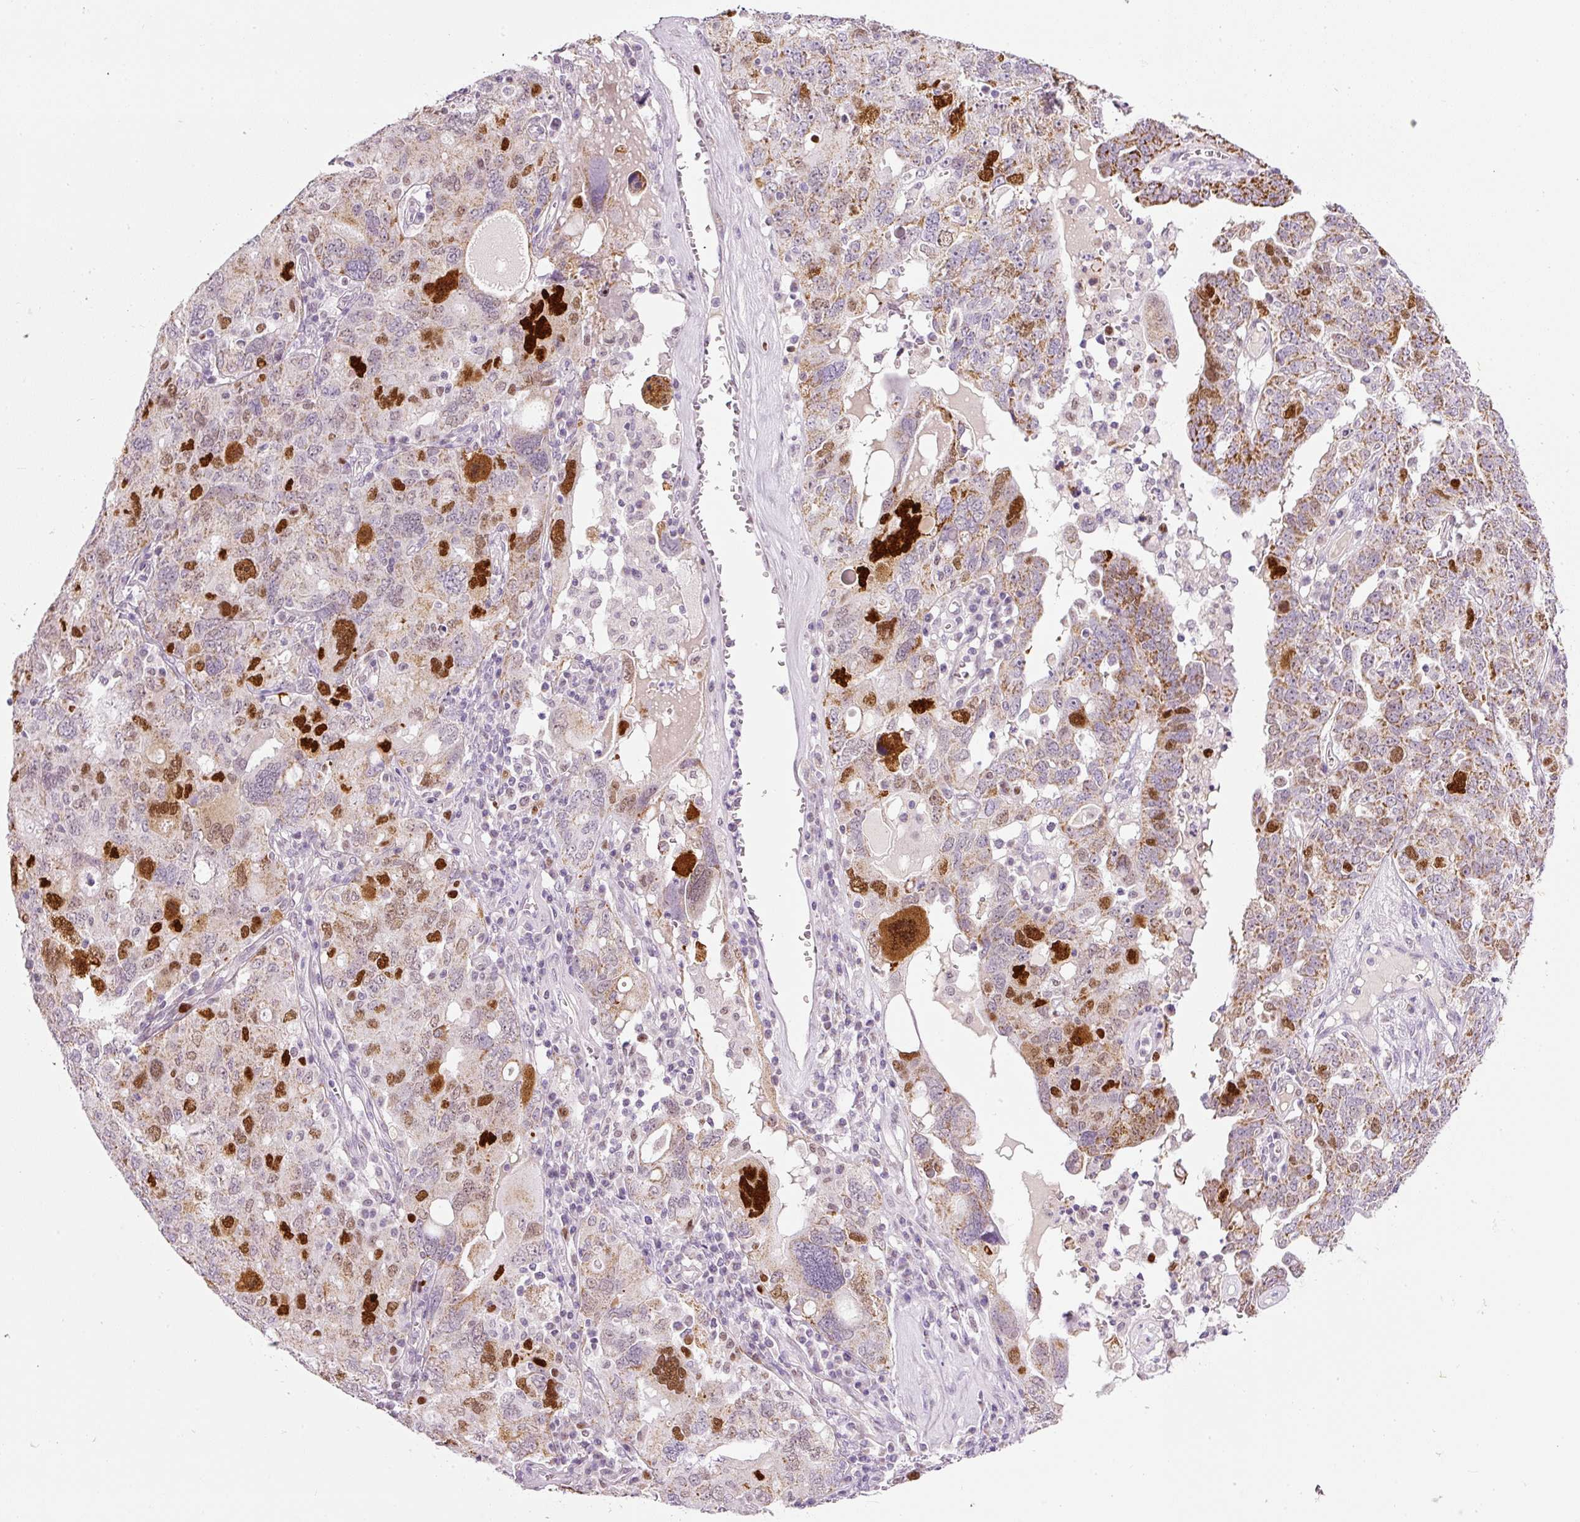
{"staining": {"intensity": "moderate", "quantity": ">75%", "location": "cytoplasmic/membranous,nuclear"}, "tissue": "ovarian cancer", "cell_type": "Tumor cells", "image_type": "cancer", "snomed": [{"axis": "morphology", "description": "Carcinoma, endometroid"}, {"axis": "topography", "description": "Ovary"}], "caption": "A brown stain highlights moderate cytoplasmic/membranous and nuclear positivity of a protein in human ovarian endometroid carcinoma tumor cells.", "gene": "KPNA2", "patient": {"sex": "female", "age": 62}}